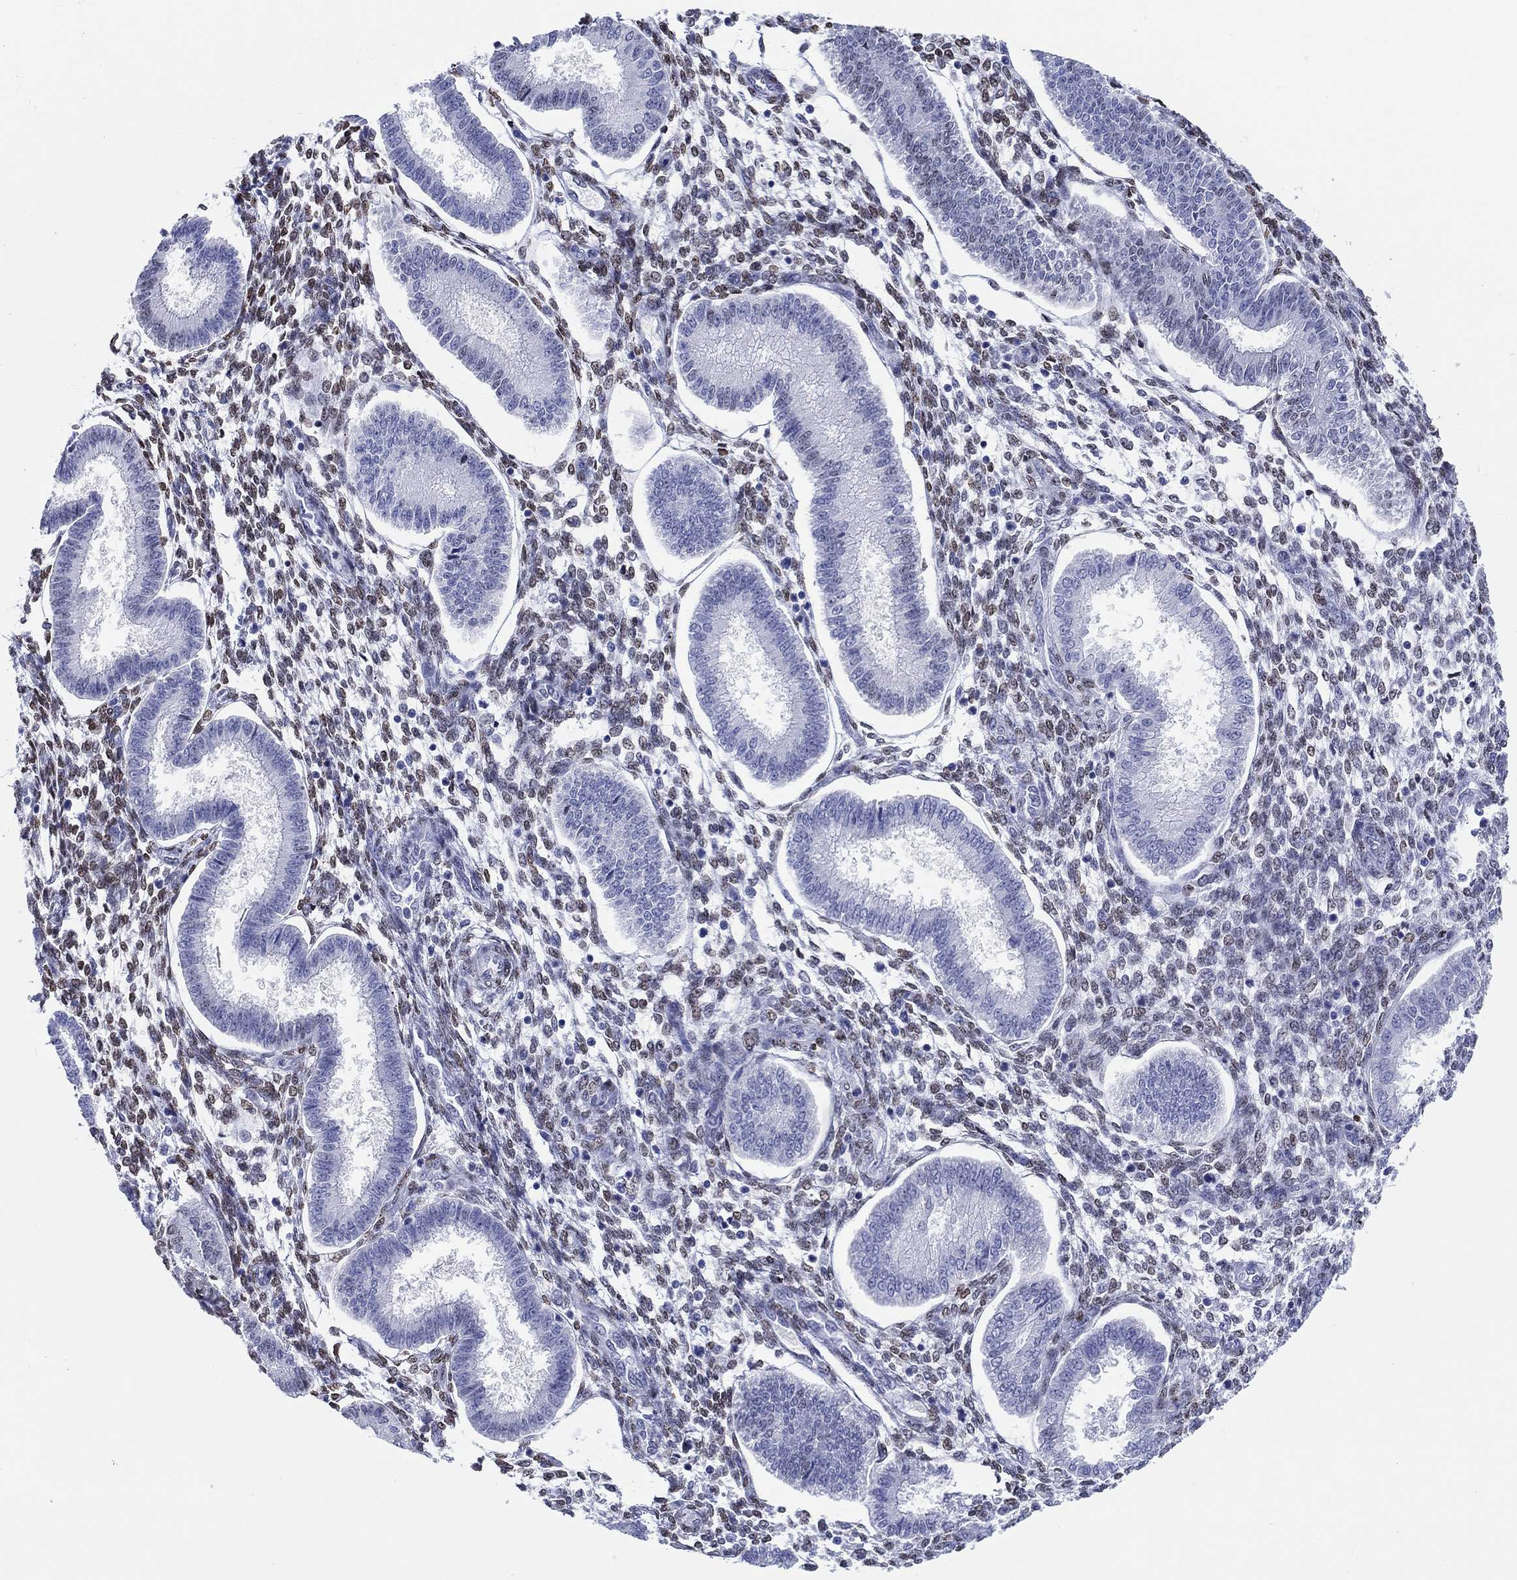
{"staining": {"intensity": "weak", "quantity": "25%-75%", "location": "nuclear"}, "tissue": "endometrium", "cell_type": "Cells in endometrial stroma", "image_type": "normal", "snomed": [{"axis": "morphology", "description": "Normal tissue, NOS"}, {"axis": "topography", "description": "Endometrium"}], "caption": "Immunohistochemical staining of benign endometrium reveals weak nuclear protein staining in about 25%-75% of cells in endometrial stroma.", "gene": "H1", "patient": {"sex": "female", "age": 43}}